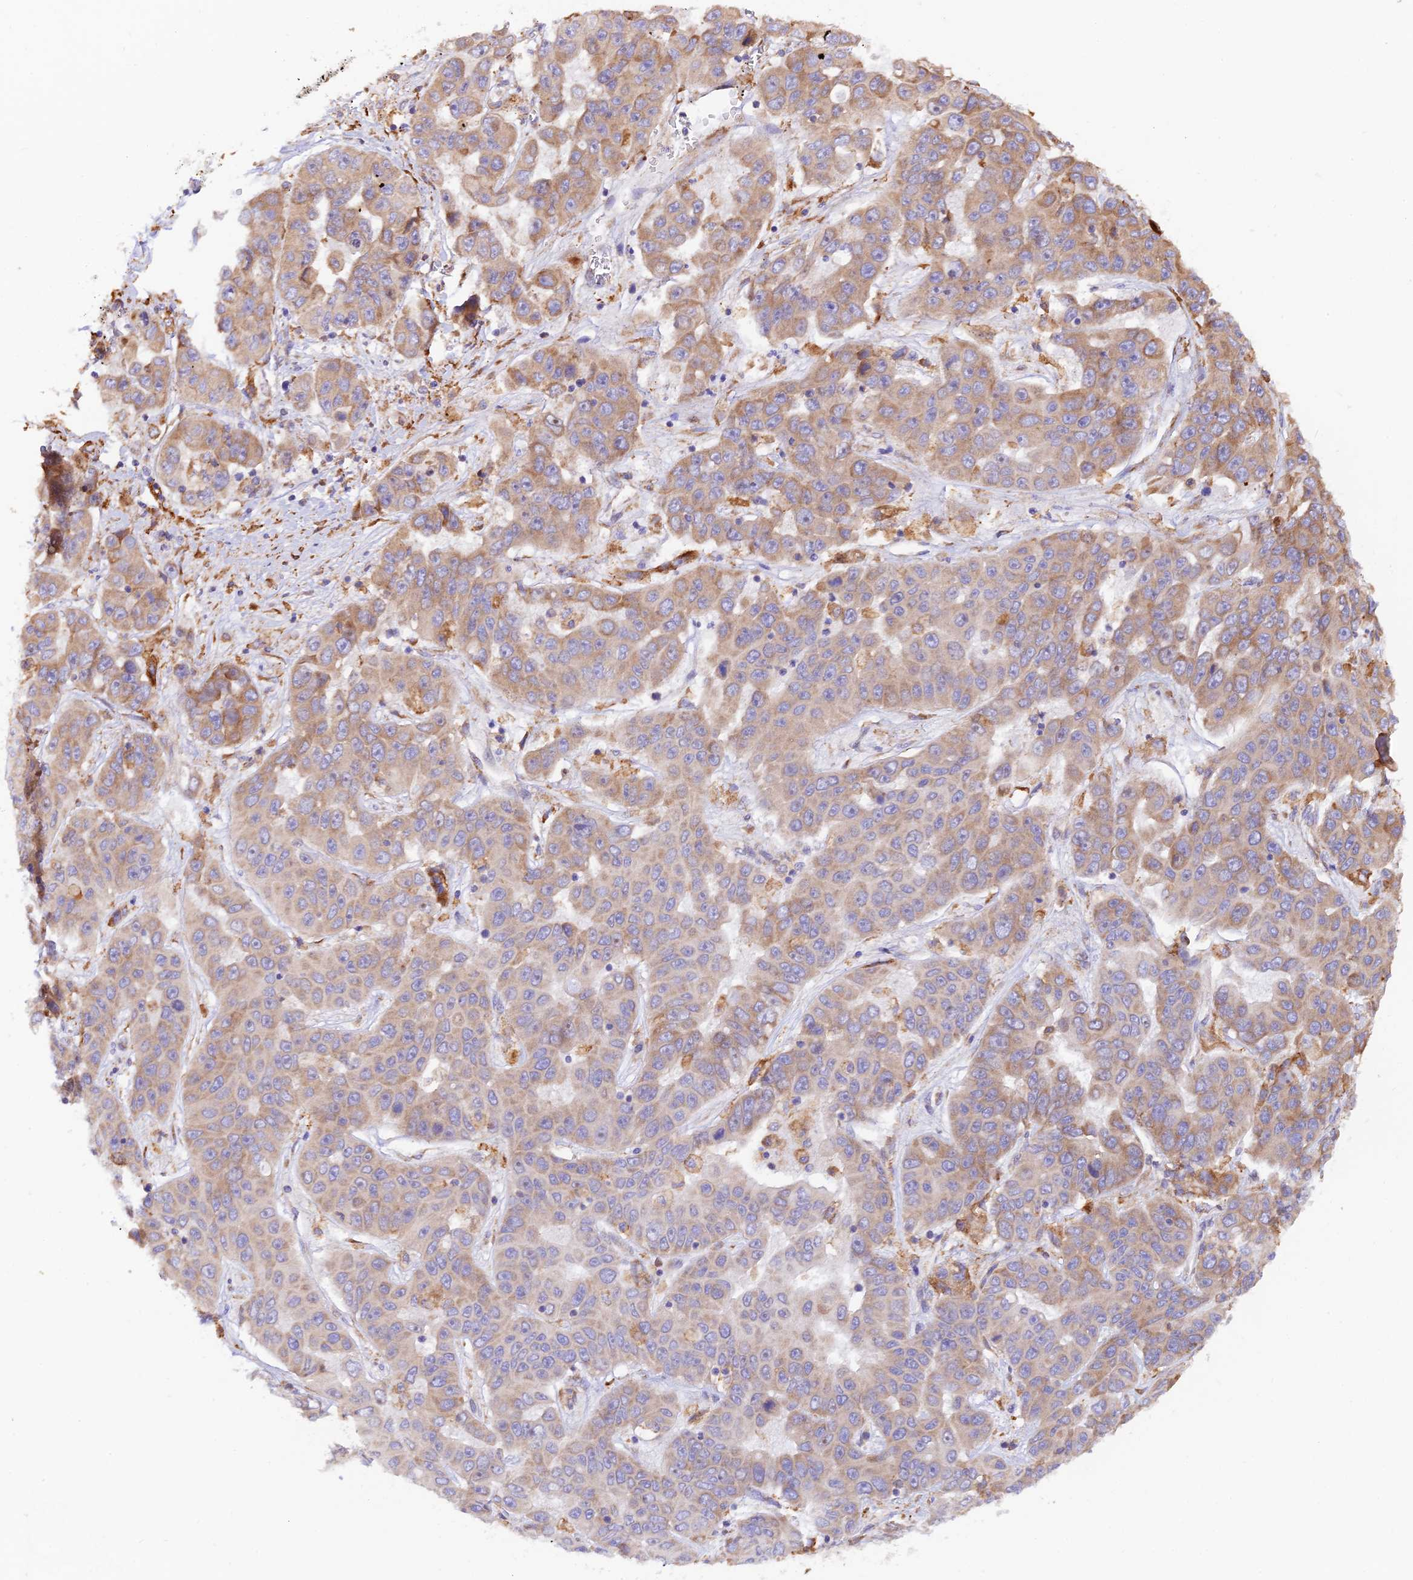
{"staining": {"intensity": "moderate", "quantity": "25%-75%", "location": "cytoplasmic/membranous"}, "tissue": "liver cancer", "cell_type": "Tumor cells", "image_type": "cancer", "snomed": [{"axis": "morphology", "description": "Cholangiocarcinoma"}, {"axis": "topography", "description": "Liver"}], "caption": "Immunohistochemistry micrograph of neoplastic tissue: liver cancer (cholangiocarcinoma) stained using immunohistochemistry demonstrates medium levels of moderate protein expression localized specifically in the cytoplasmic/membranous of tumor cells, appearing as a cytoplasmic/membranous brown color.", "gene": "RPL5", "patient": {"sex": "female", "age": 52}}